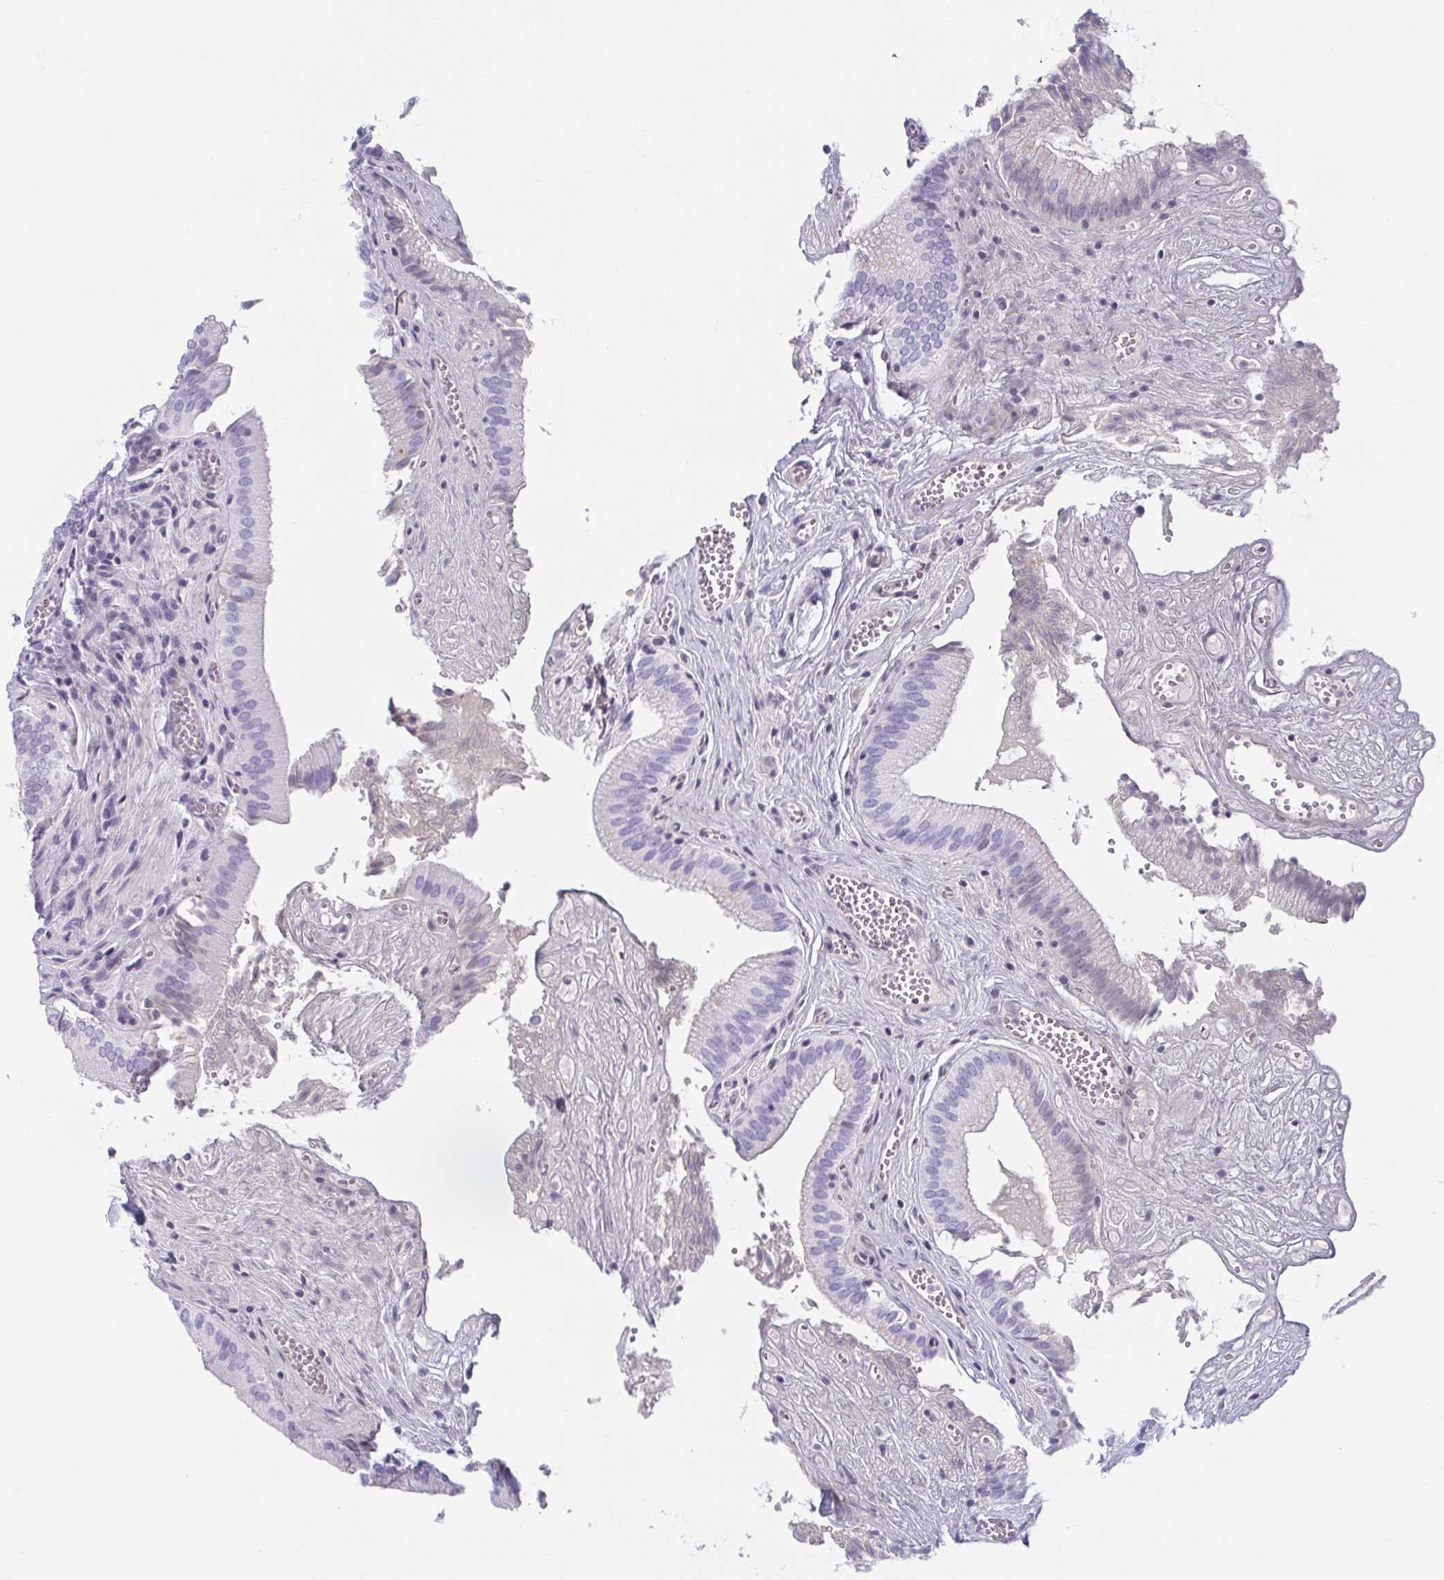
{"staining": {"intensity": "weak", "quantity": "<25%", "location": "cytoplasmic/membranous"}, "tissue": "gallbladder", "cell_type": "Glandular cells", "image_type": "normal", "snomed": [{"axis": "morphology", "description": "Normal tissue, NOS"}, {"axis": "topography", "description": "Gallbladder"}, {"axis": "topography", "description": "Peripheral nerve tissue"}], "caption": "Glandular cells show no significant protein positivity in benign gallbladder. Brightfield microscopy of IHC stained with DAB (3,3'-diaminobenzidine) (brown) and hematoxylin (blue), captured at high magnification.", "gene": "LYRM2", "patient": {"sex": "male", "age": 17}}